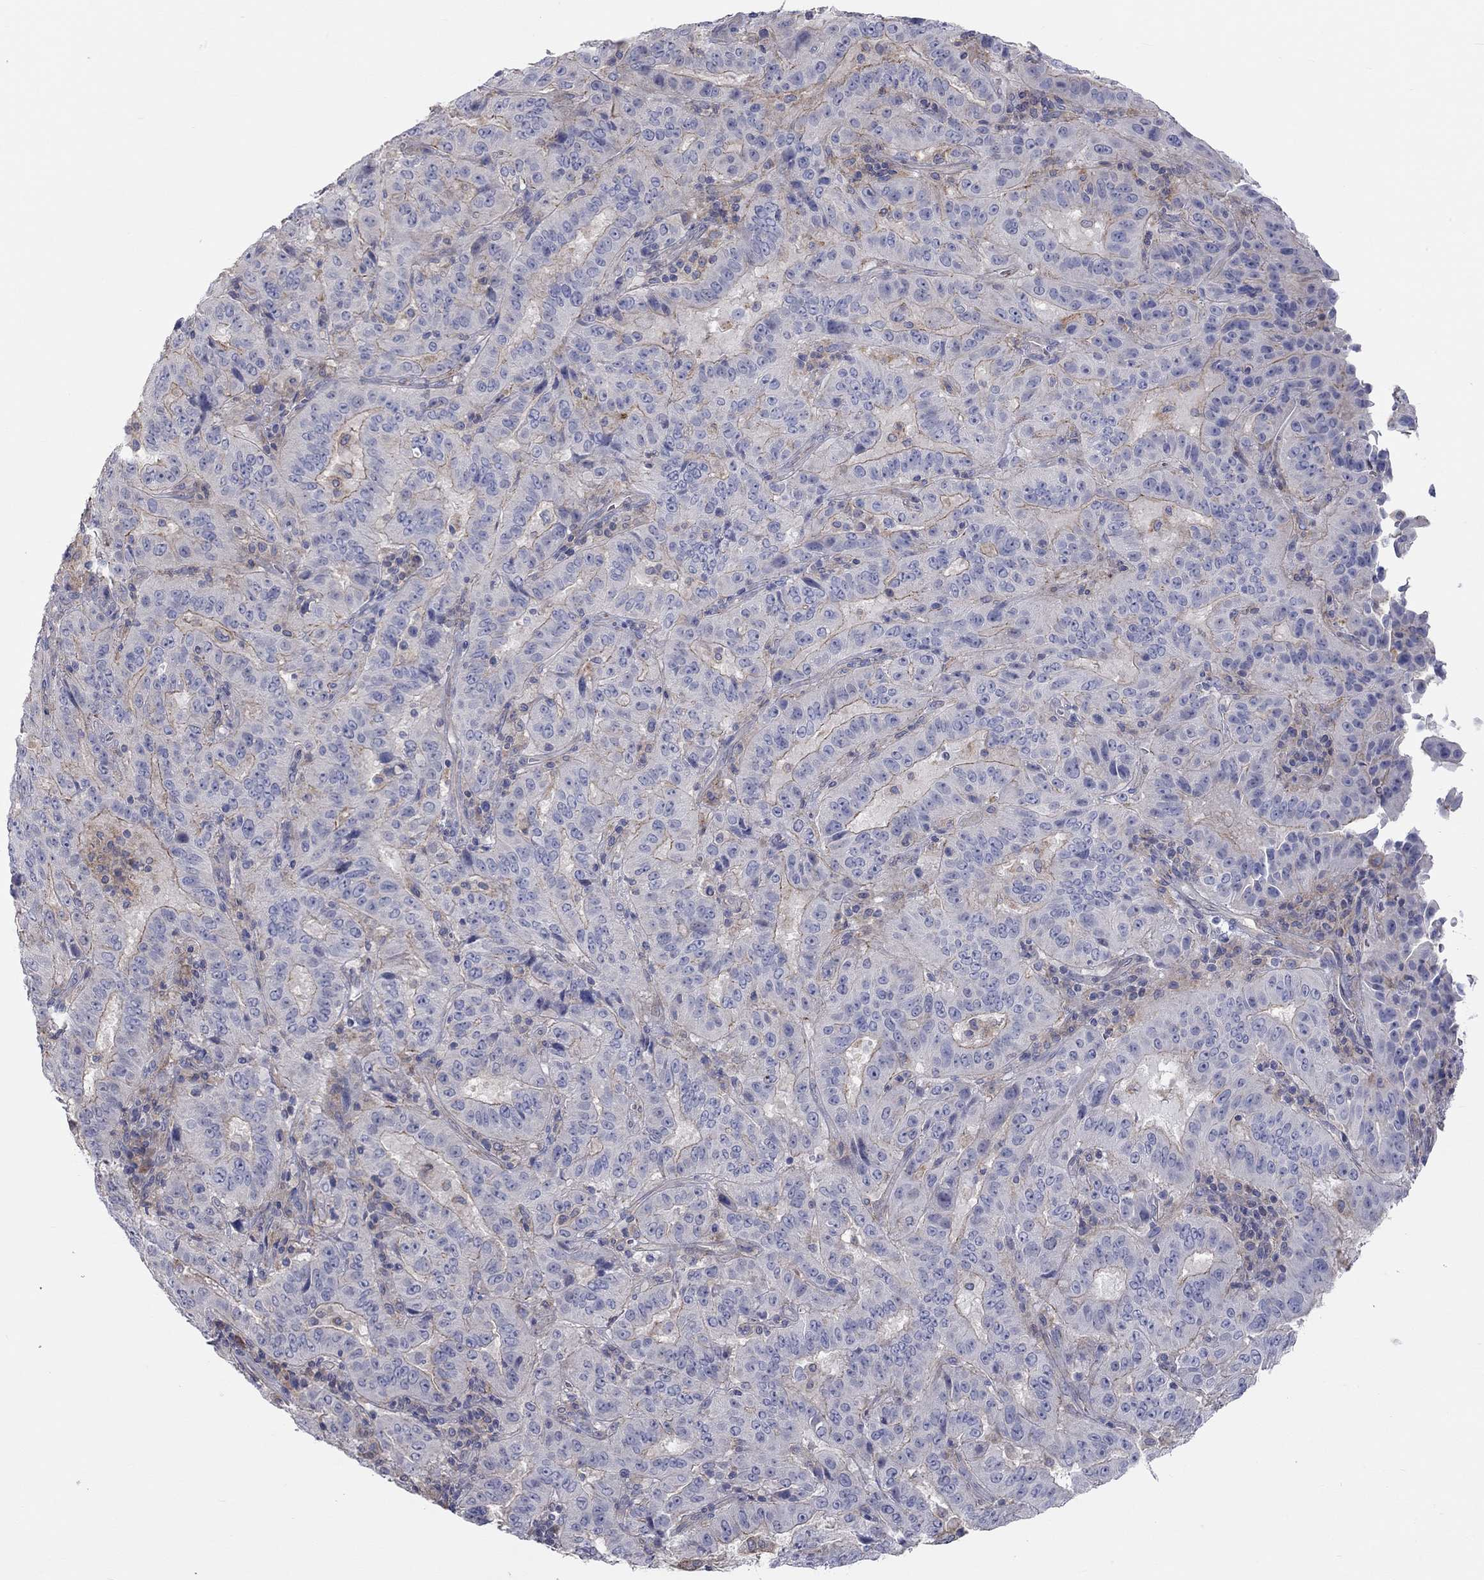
{"staining": {"intensity": "moderate", "quantity": "25%-75%", "location": "cytoplasmic/membranous"}, "tissue": "pancreatic cancer", "cell_type": "Tumor cells", "image_type": "cancer", "snomed": [{"axis": "morphology", "description": "Adenocarcinoma, NOS"}, {"axis": "topography", "description": "Pancreas"}], "caption": "Adenocarcinoma (pancreatic) stained for a protein (brown) reveals moderate cytoplasmic/membranous positive positivity in about 25%-75% of tumor cells.", "gene": "PCDHGA10", "patient": {"sex": "male", "age": 63}}